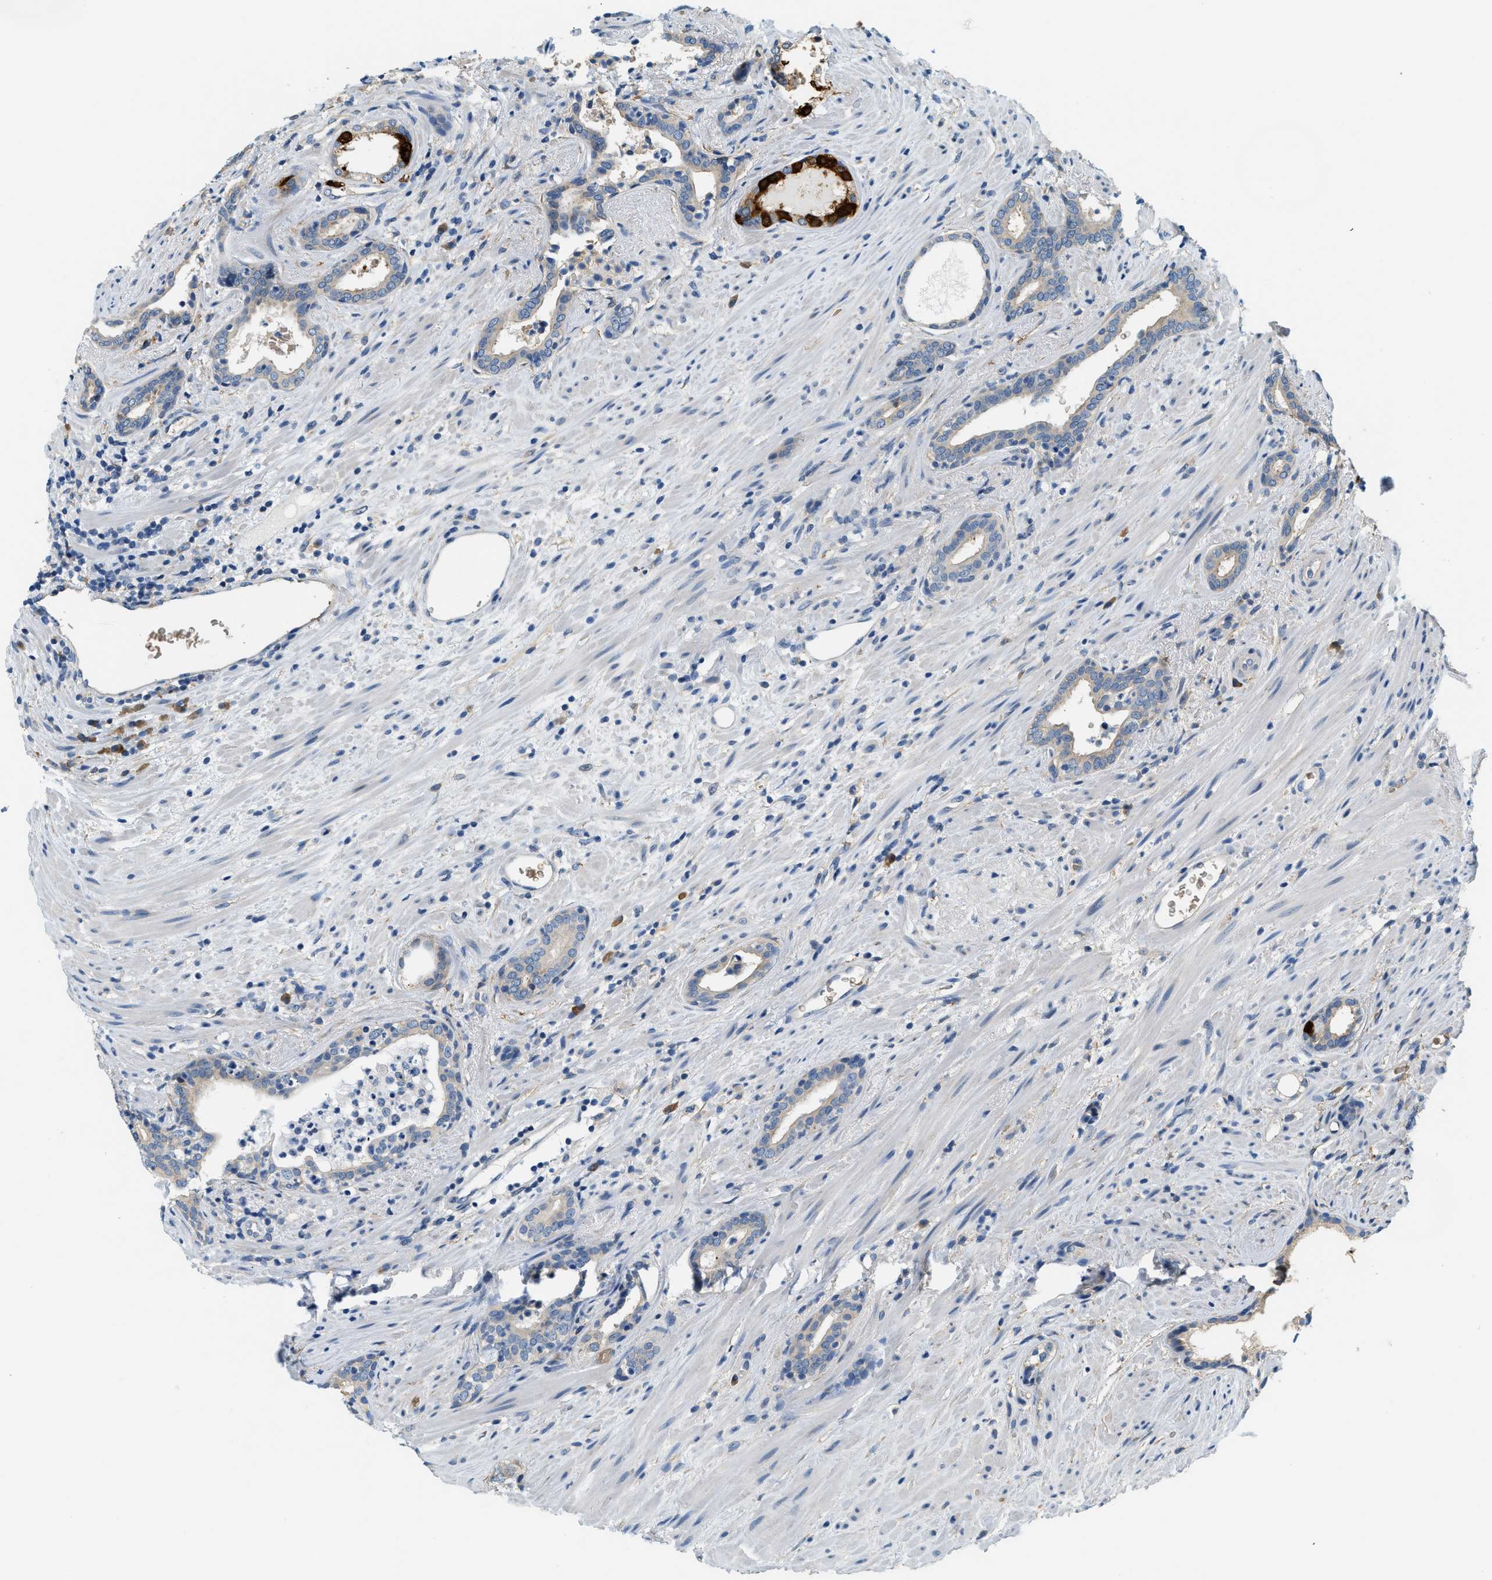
{"staining": {"intensity": "negative", "quantity": "none", "location": "none"}, "tissue": "prostate cancer", "cell_type": "Tumor cells", "image_type": "cancer", "snomed": [{"axis": "morphology", "description": "Adenocarcinoma, High grade"}, {"axis": "topography", "description": "Prostate"}], "caption": "Tumor cells are negative for protein expression in human prostate adenocarcinoma (high-grade). (DAB IHC with hematoxylin counter stain).", "gene": "CYTH2", "patient": {"sex": "male", "age": 71}}